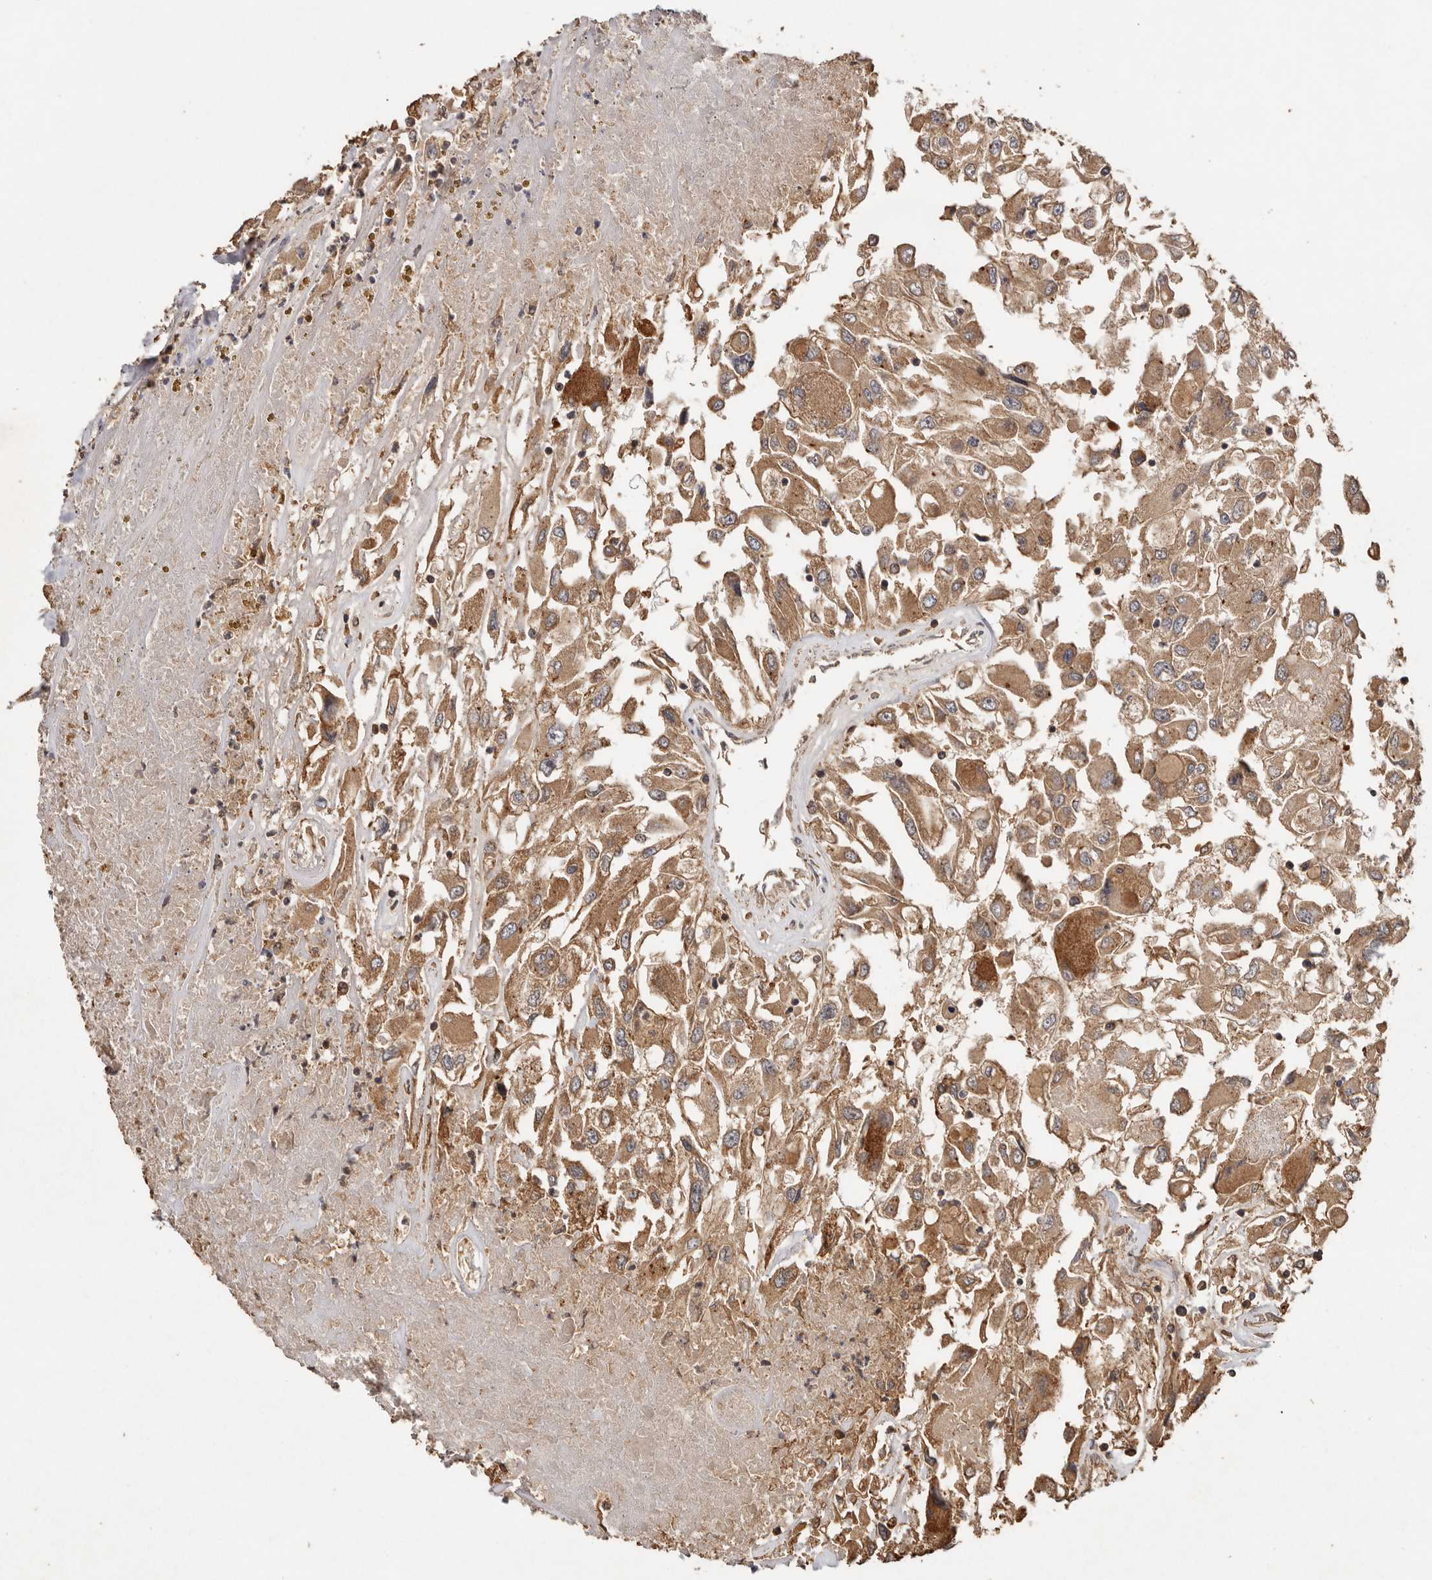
{"staining": {"intensity": "moderate", "quantity": ">75%", "location": "cytoplasmic/membranous"}, "tissue": "renal cancer", "cell_type": "Tumor cells", "image_type": "cancer", "snomed": [{"axis": "morphology", "description": "Adenocarcinoma, NOS"}, {"axis": "topography", "description": "Kidney"}], "caption": "A high-resolution photomicrograph shows IHC staining of adenocarcinoma (renal), which demonstrates moderate cytoplasmic/membranous expression in approximately >75% of tumor cells.", "gene": "RWDD1", "patient": {"sex": "female", "age": 52}}